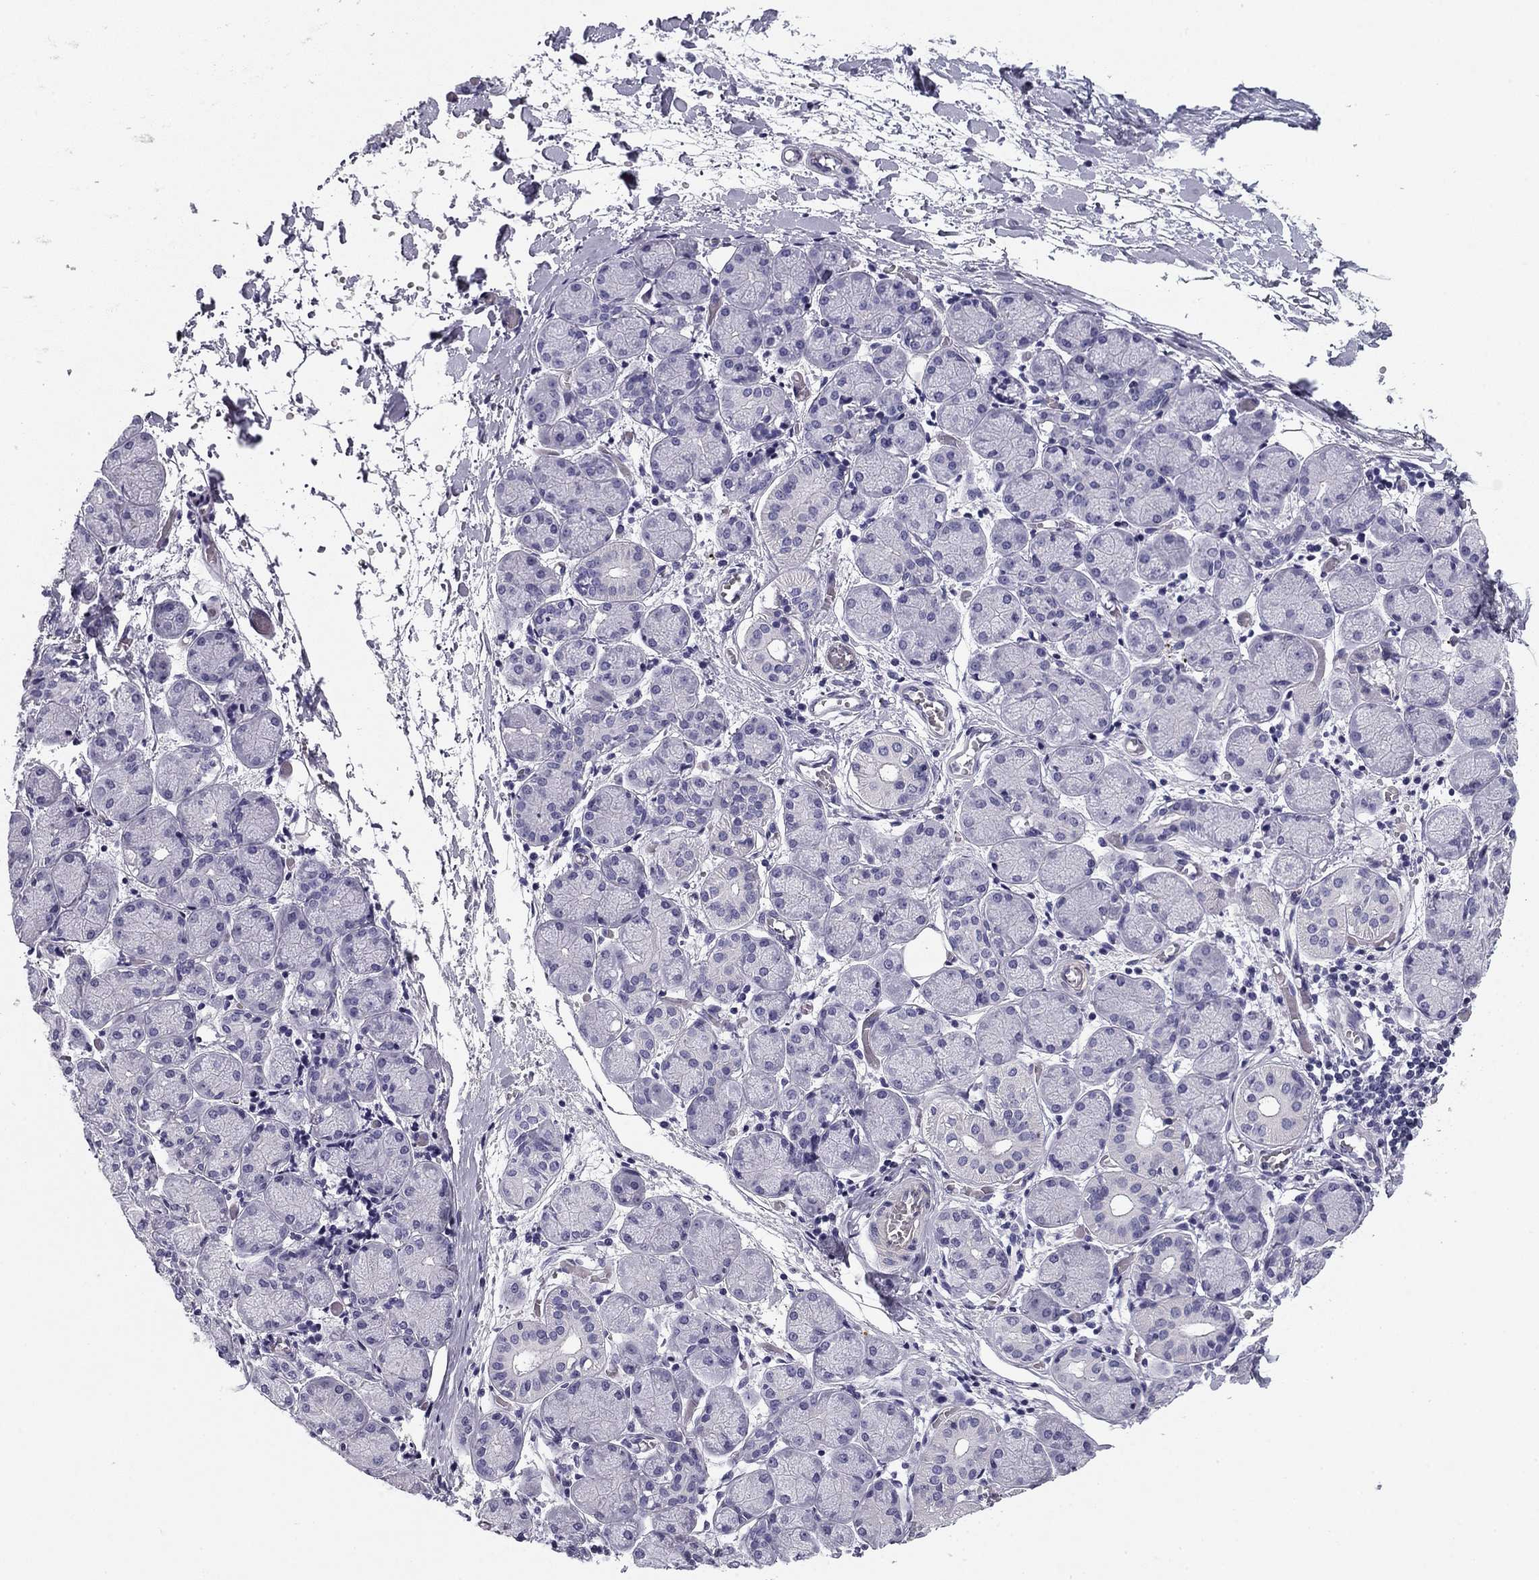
{"staining": {"intensity": "negative", "quantity": "none", "location": "none"}, "tissue": "salivary gland", "cell_type": "Glandular cells", "image_type": "normal", "snomed": [{"axis": "morphology", "description": "Normal tissue, NOS"}, {"axis": "topography", "description": "Salivary gland"}, {"axis": "topography", "description": "Peripheral nerve tissue"}], "caption": "Protein analysis of benign salivary gland exhibits no significant expression in glandular cells. The staining is performed using DAB (3,3'-diaminobenzidine) brown chromogen with nuclei counter-stained in using hematoxylin.", "gene": "FLNC", "patient": {"sex": "female", "age": 24}}